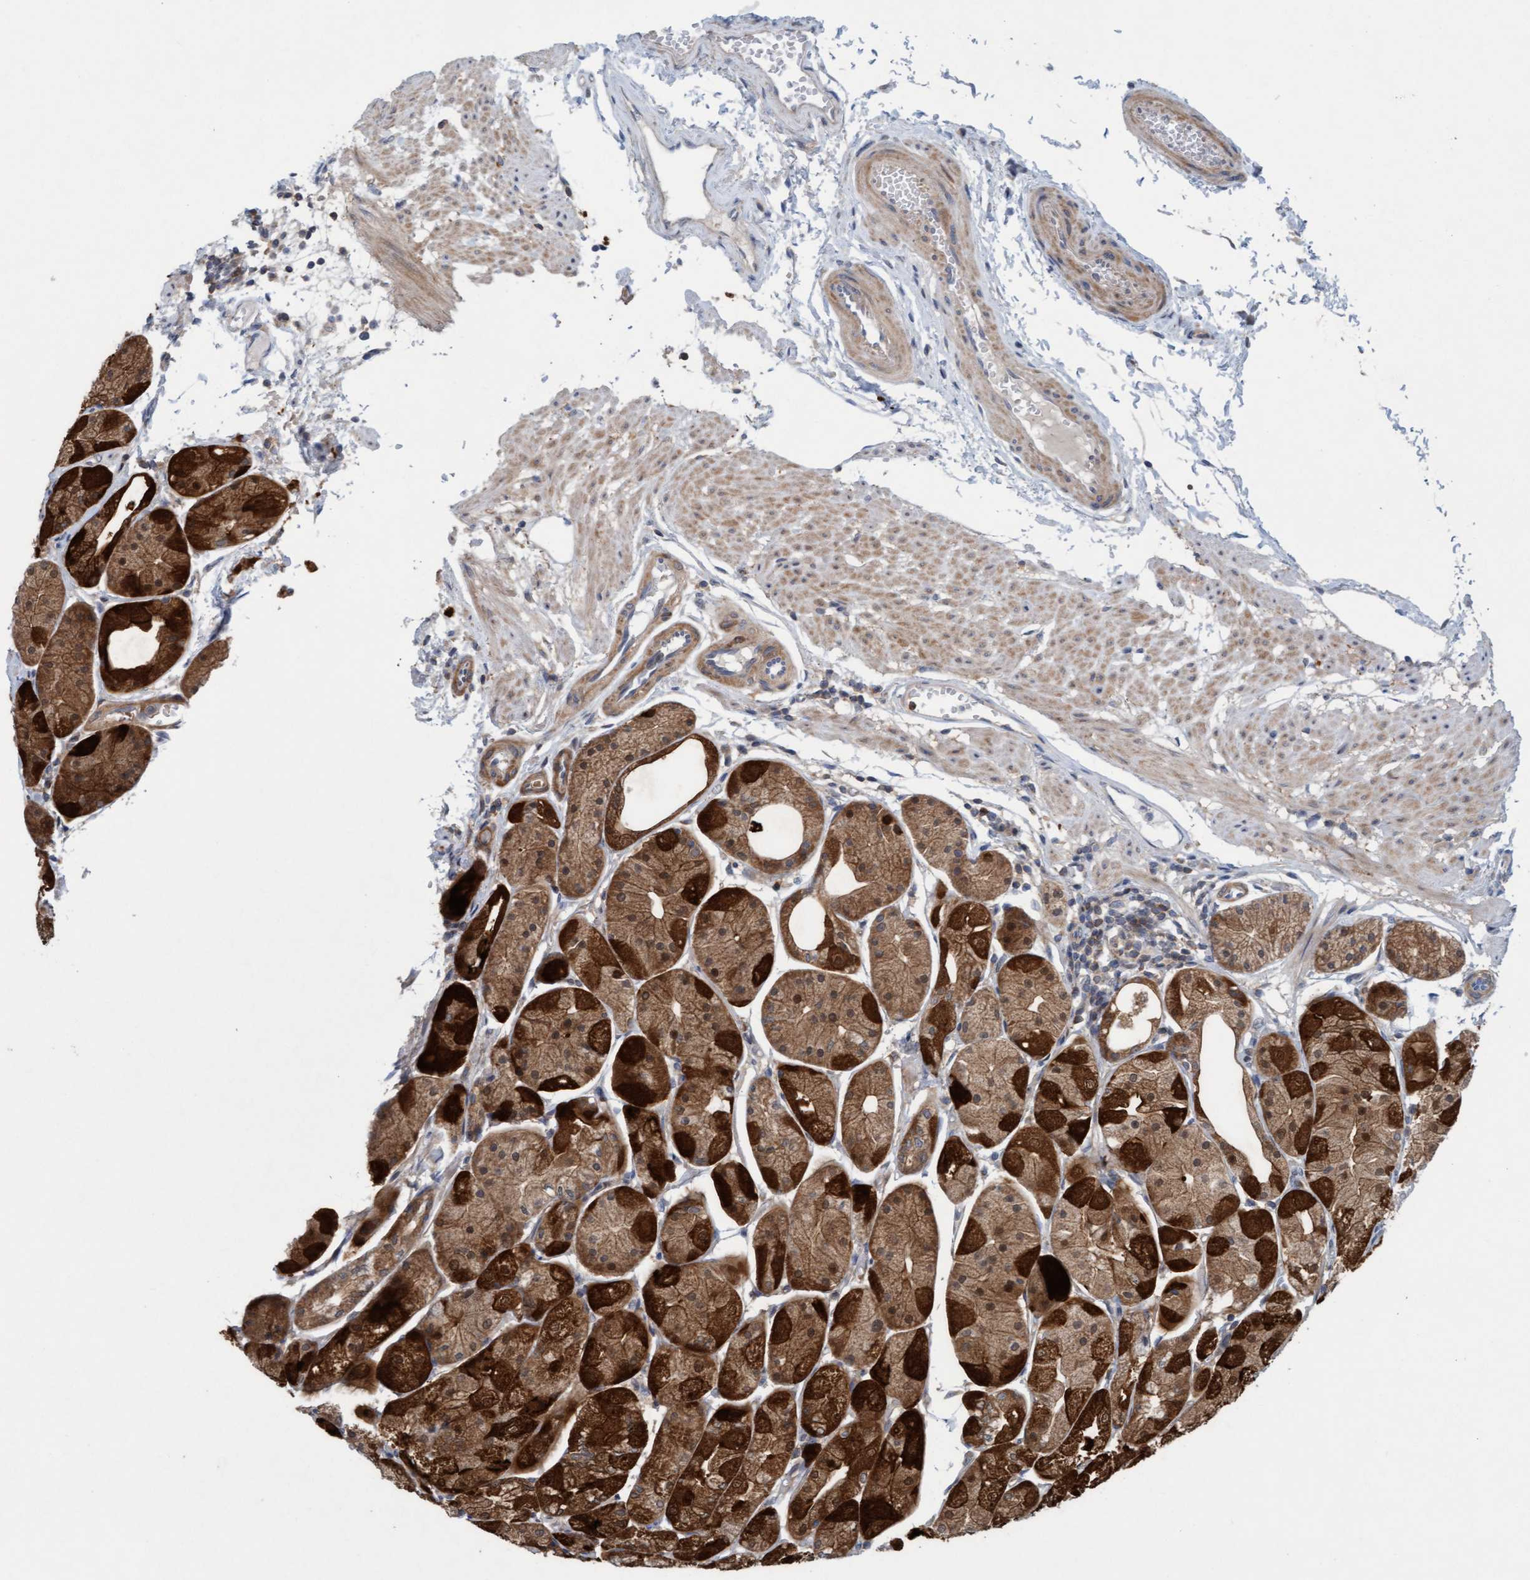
{"staining": {"intensity": "strong", "quantity": ">75%", "location": "cytoplasmic/membranous"}, "tissue": "stomach", "cell_type": "Glandular cells", "image_type": "normal", "snomed": [{"axis": "morphology", "description": "Normal tissue, NOS"}, {"axis": "topography", "description": "Stomach, upper"}], "caption": "The histopathology image shows immunohistochemical staining of unremarkable stomach. There is strong cytoplasmic/membranous staining is seen in approximately >75% of glandular cells. (Brightfield microscopy of DAB IHC at high magnification).", "gene": "KLHL25", "patient": {"sex": "male", "age": 72}}